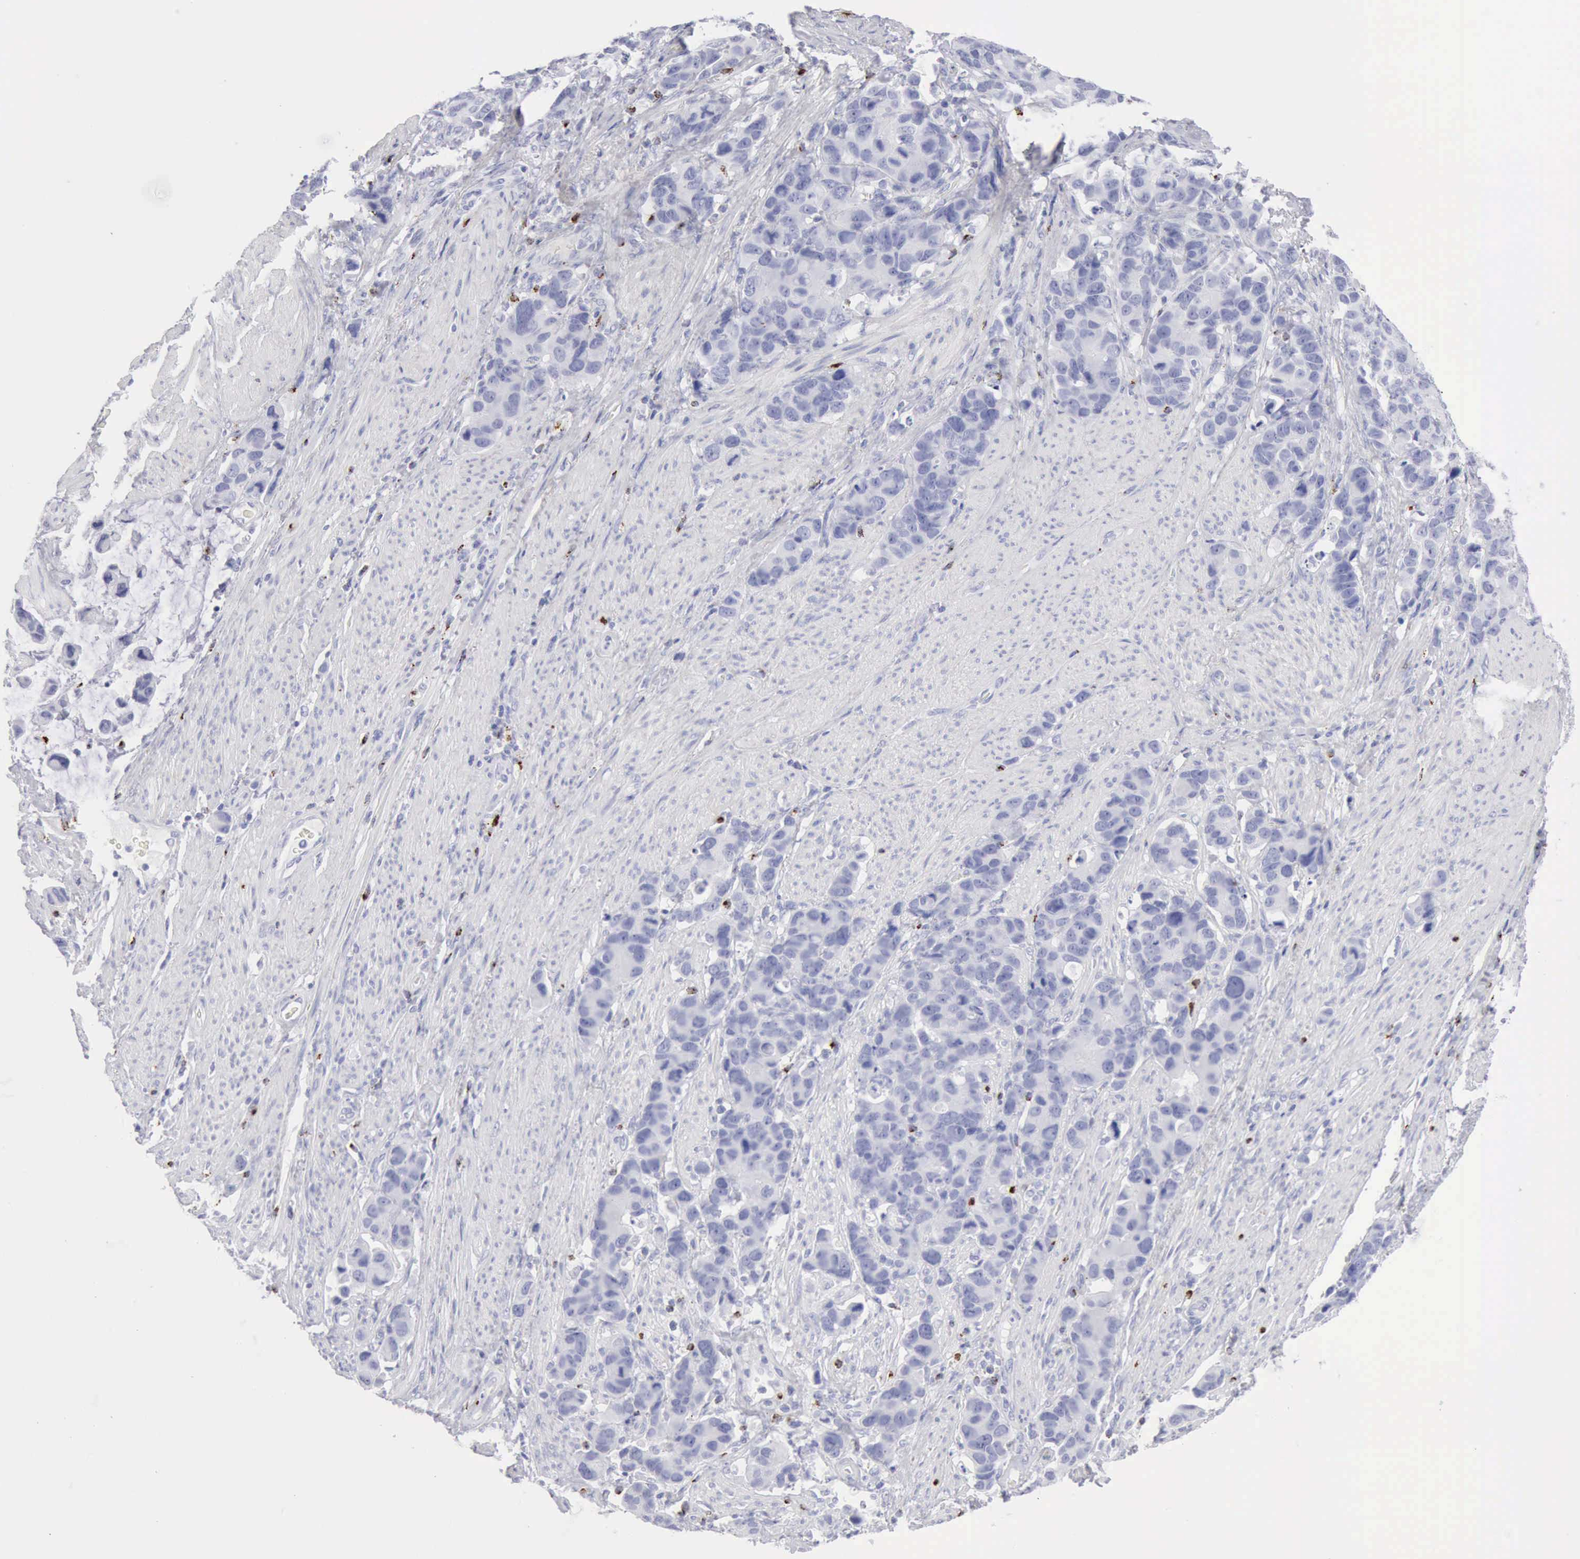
{"staining": {"intensity": "negative", "quantity": "none", "location": "none"}, "tissue": "stomach cancer", "cell_type": "Tumor cells", "image_type": "cancer", "snomed": [{"axis": "morphology", "description": "Adenocarcinoma, NOS"}, {"axis": "topography", "description": "Stomach, upper"}], "caption": "Immunohistochemical staining of human stomach cancer demonstrates no significant expression in tumor cells.", "gene": "GZMB", "patient": {"sex": "male", "age": 71}}